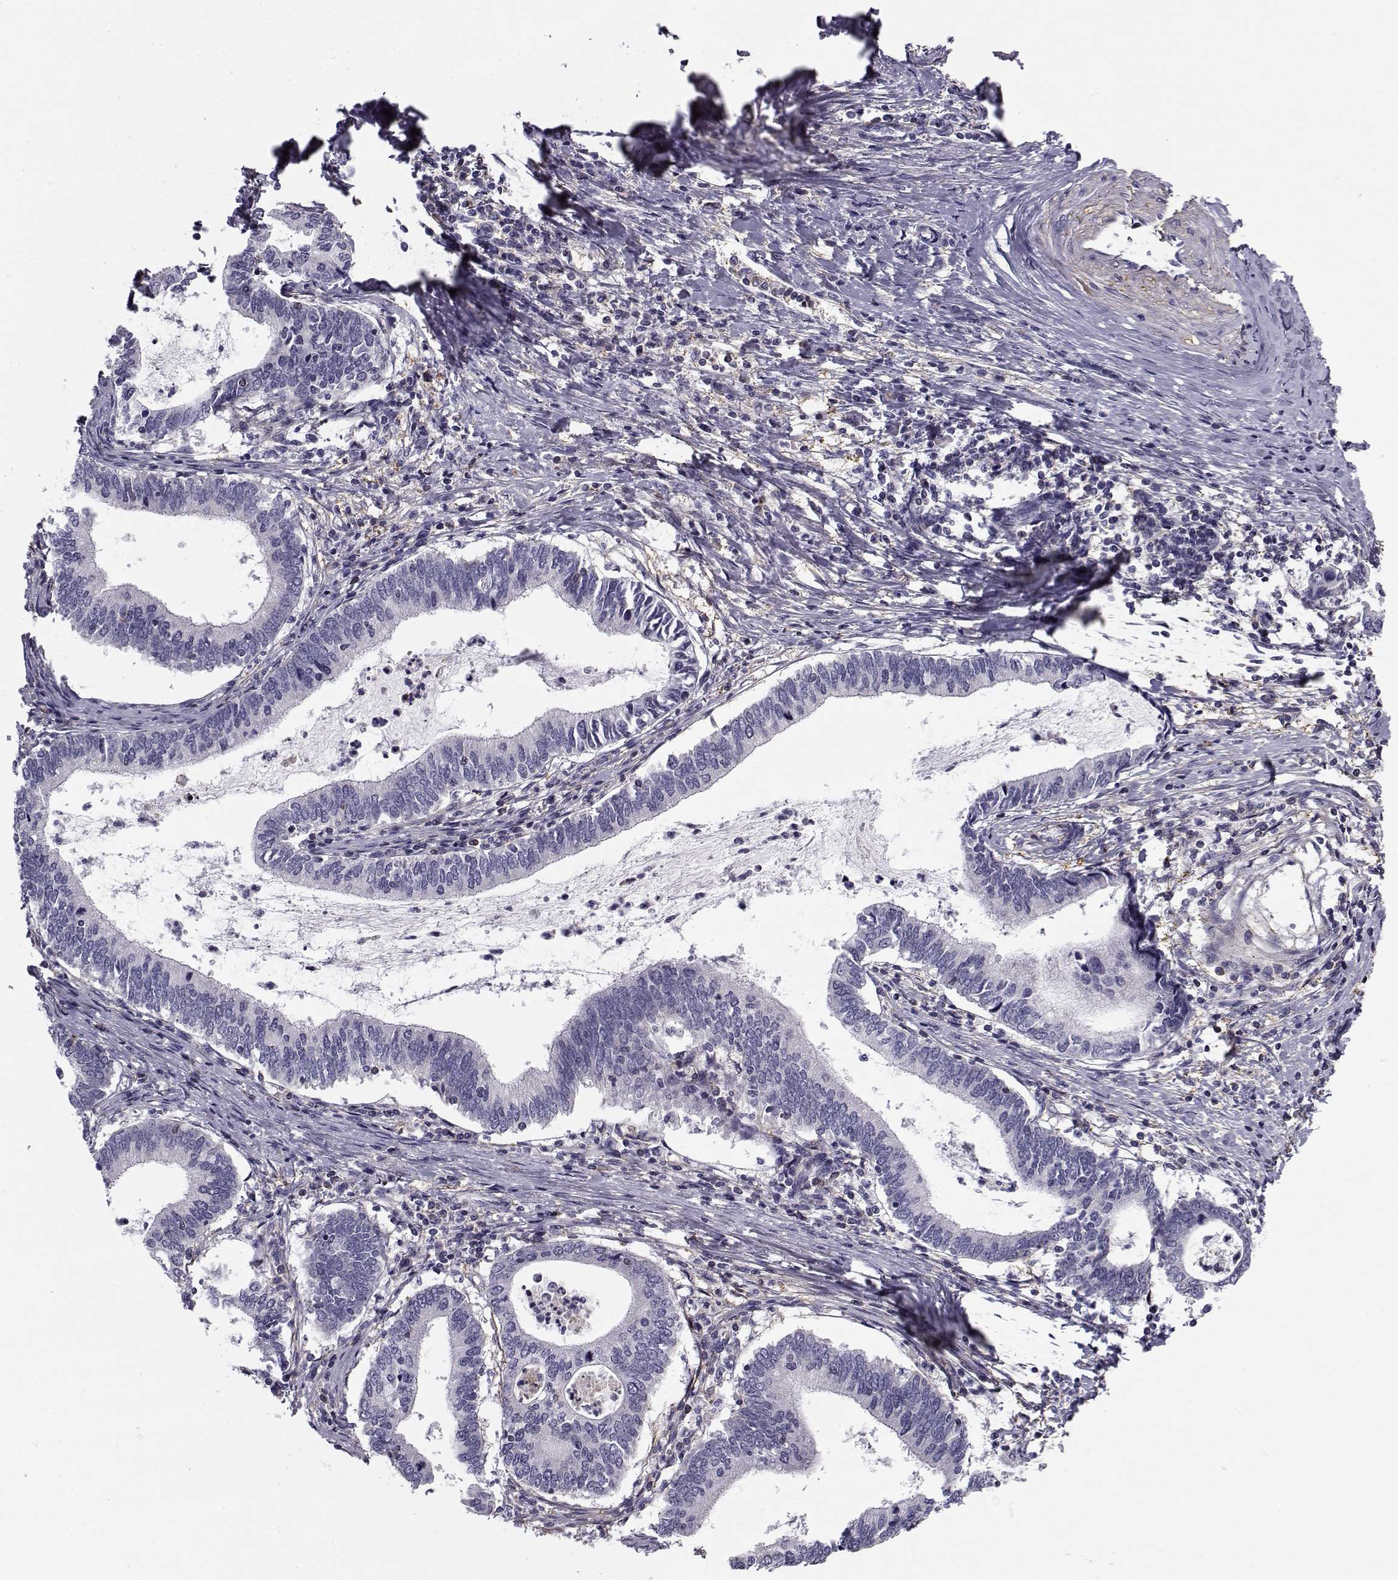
{"staining": {"intensity": "negative", "quantity": "none", "location": "none"}, "tissue": "cervical cancer", "cell_type": "Tumor cells", "image_type": "cancer", "snomed": [{"axis": "morphology", "description": "Adenocarcinoma, NOS"}, {"axis": "topography", "description": "Cervix"}], "caption": "This is a histopathology image of IHC staining of cervical cancer, which shows no expression in tumor cells.", "gene": "LRRC27", "patient": {"sex": "female", "age": 42}}